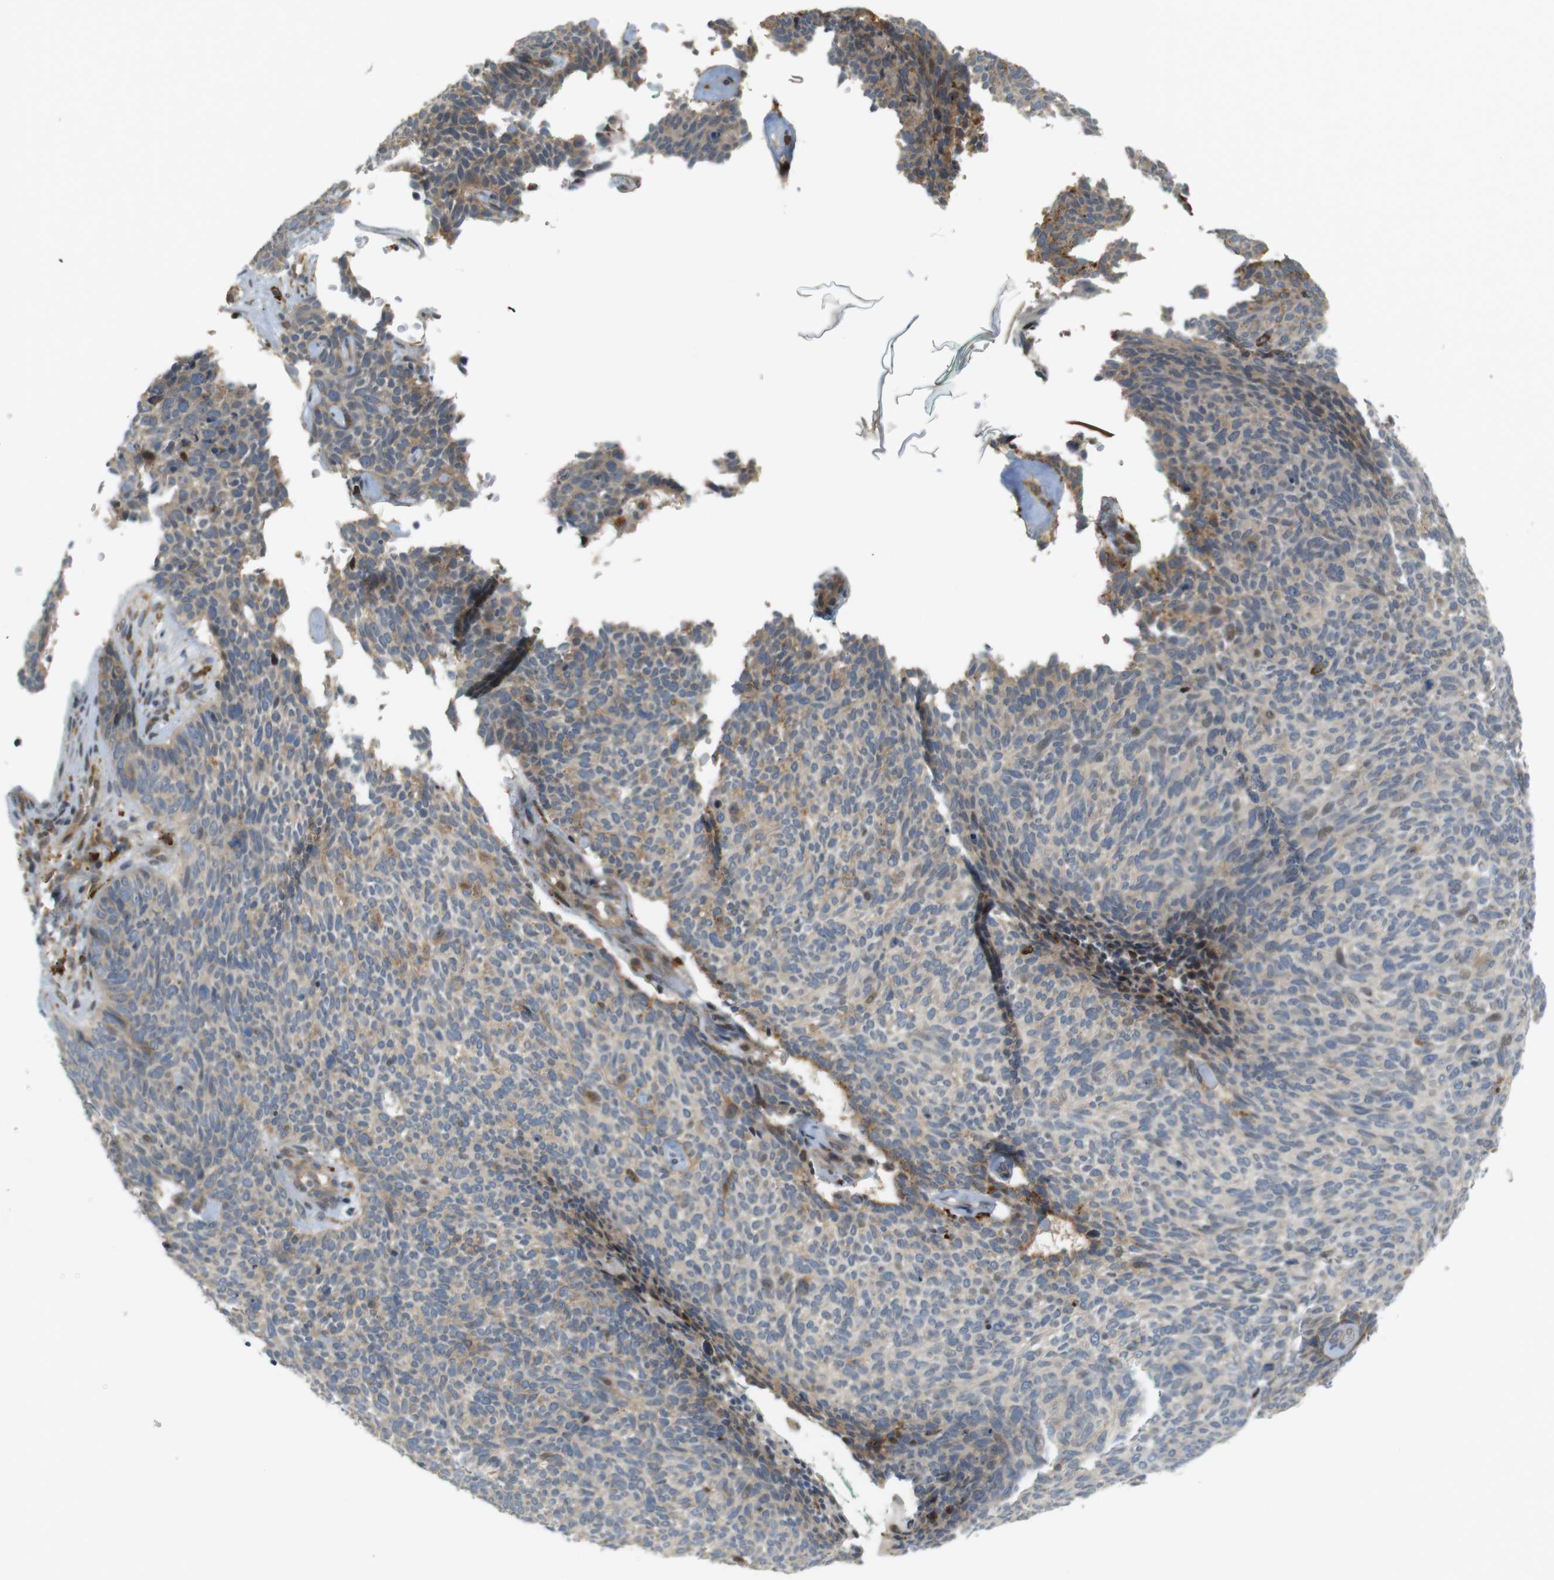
{"staining": {"intensity": "moderate", "quantity": "<25%", "location": "cytoplasmic/membranous"}, "tissue": "skin cancer", "cell_type": "Tumor cells", "image_type": "cancer", "snomed": [{"axis": "morphology", "description": "Basal cell carcinoma"}, {"axis": "topography", "description": "Skin"}], "caption": "The micrograph shows staining of skin basal cell carcinoma, revealing moderate cytoplasmic/membranous protein expression (brown color) within tumor cells.", "gene": "TSPAN9", "patient": {"sex": "female", "age": 84}}